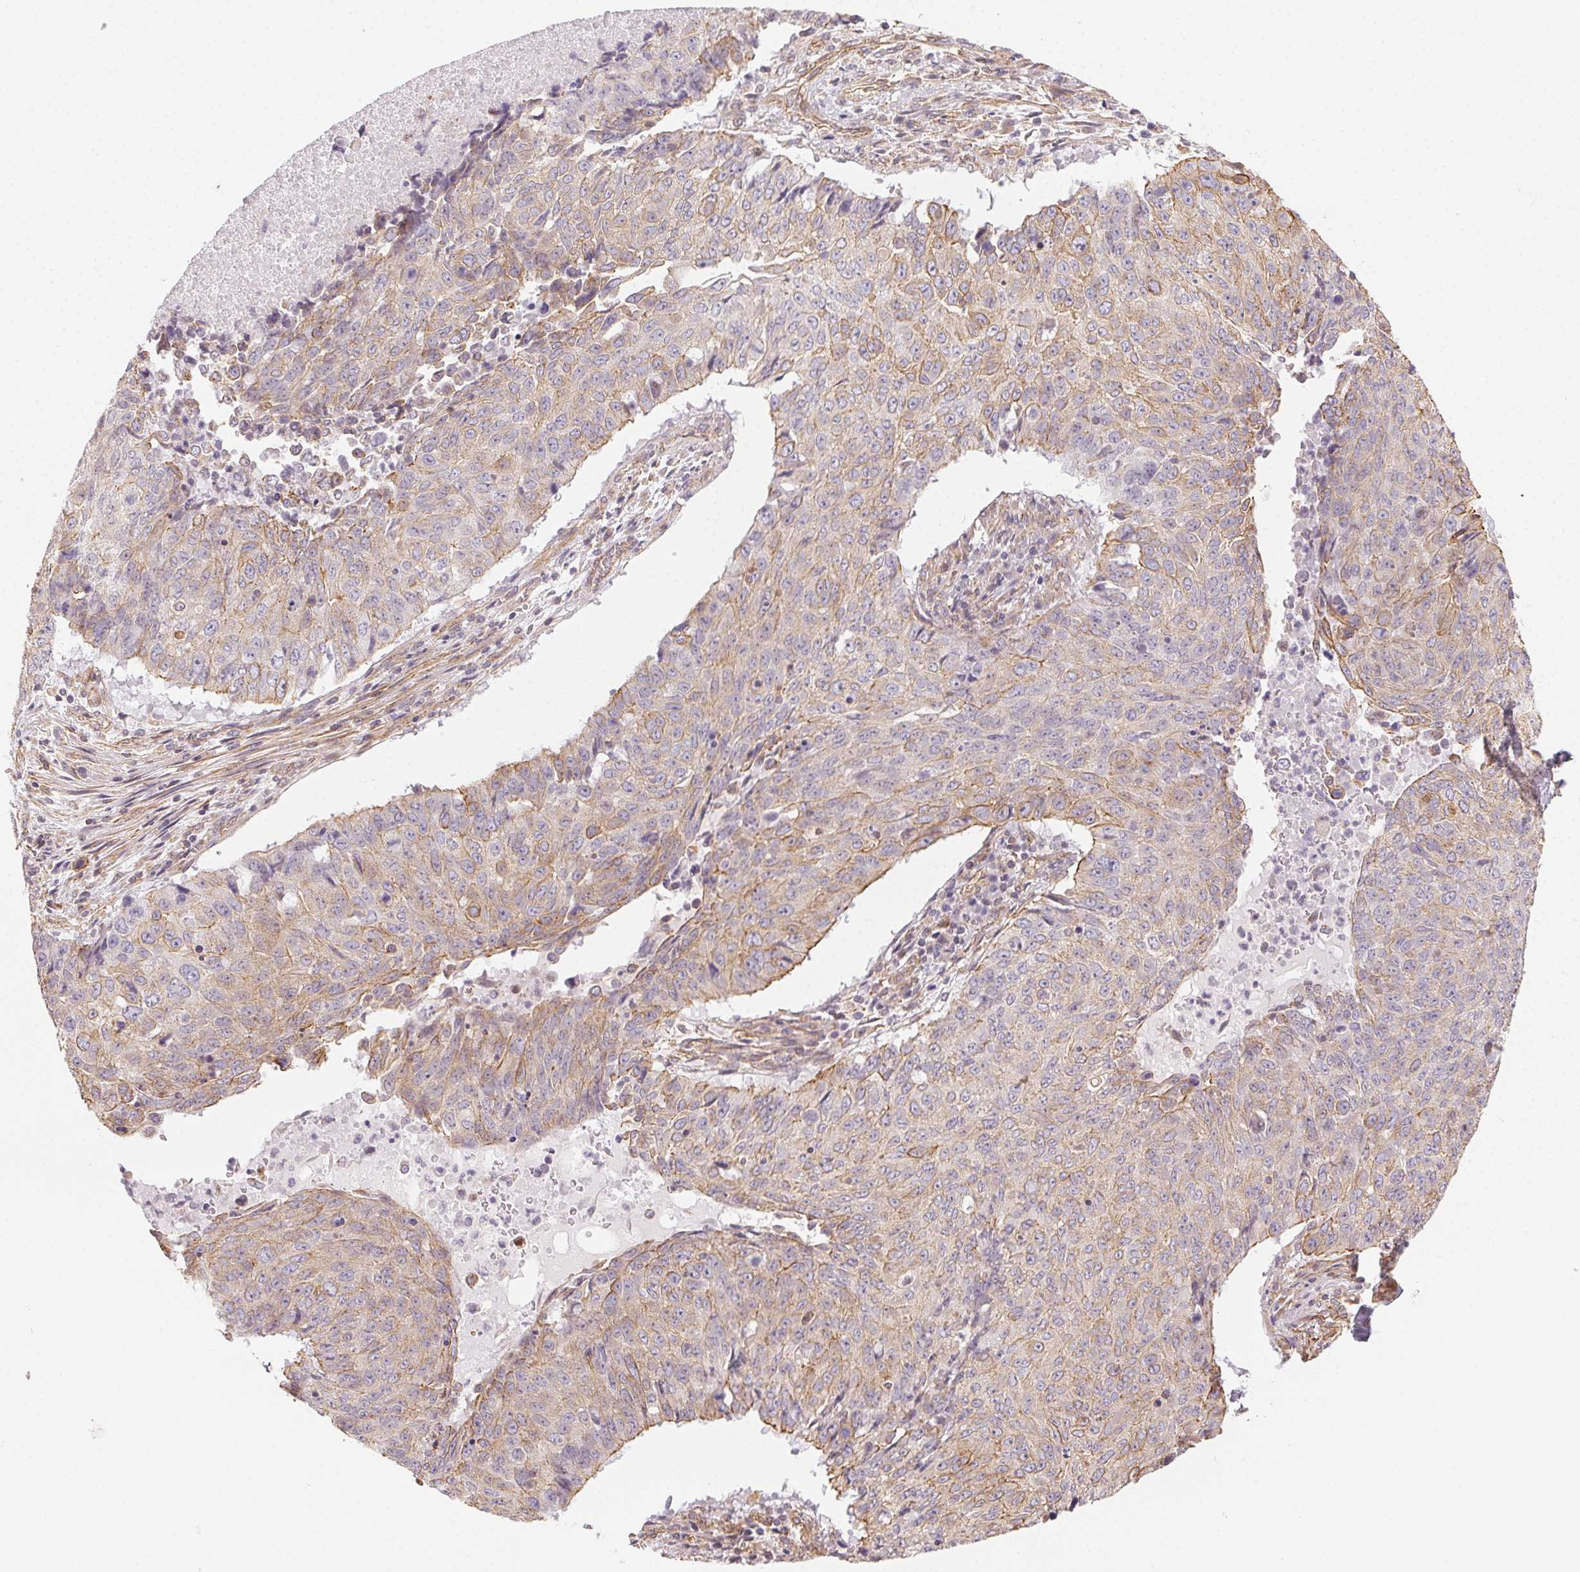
{"staining": {"intensity": "weak", "quantity": "<25%", "location": "cytoplasmic/membranous"}, "tissue": "lung cancer", "cell_type": "Tumor cells", "image_type": "cancer", "snomed": [{"axis": "morphology", "description": "Normal tissue, NOS"}, {"axis": "morphology", "description": "Squamous cell carcinoma, NOS"}, {"axis": "topography", "description": "Bronchus"}, {"axis": "topography", "description": "Lung"}], "caption": "Micrograph shows no significant protein expression in tumor cells of squamous cell carcinoma (lung).", "gene": "PLA2G4F", "patient": {"sex": "male", "age": 64}}